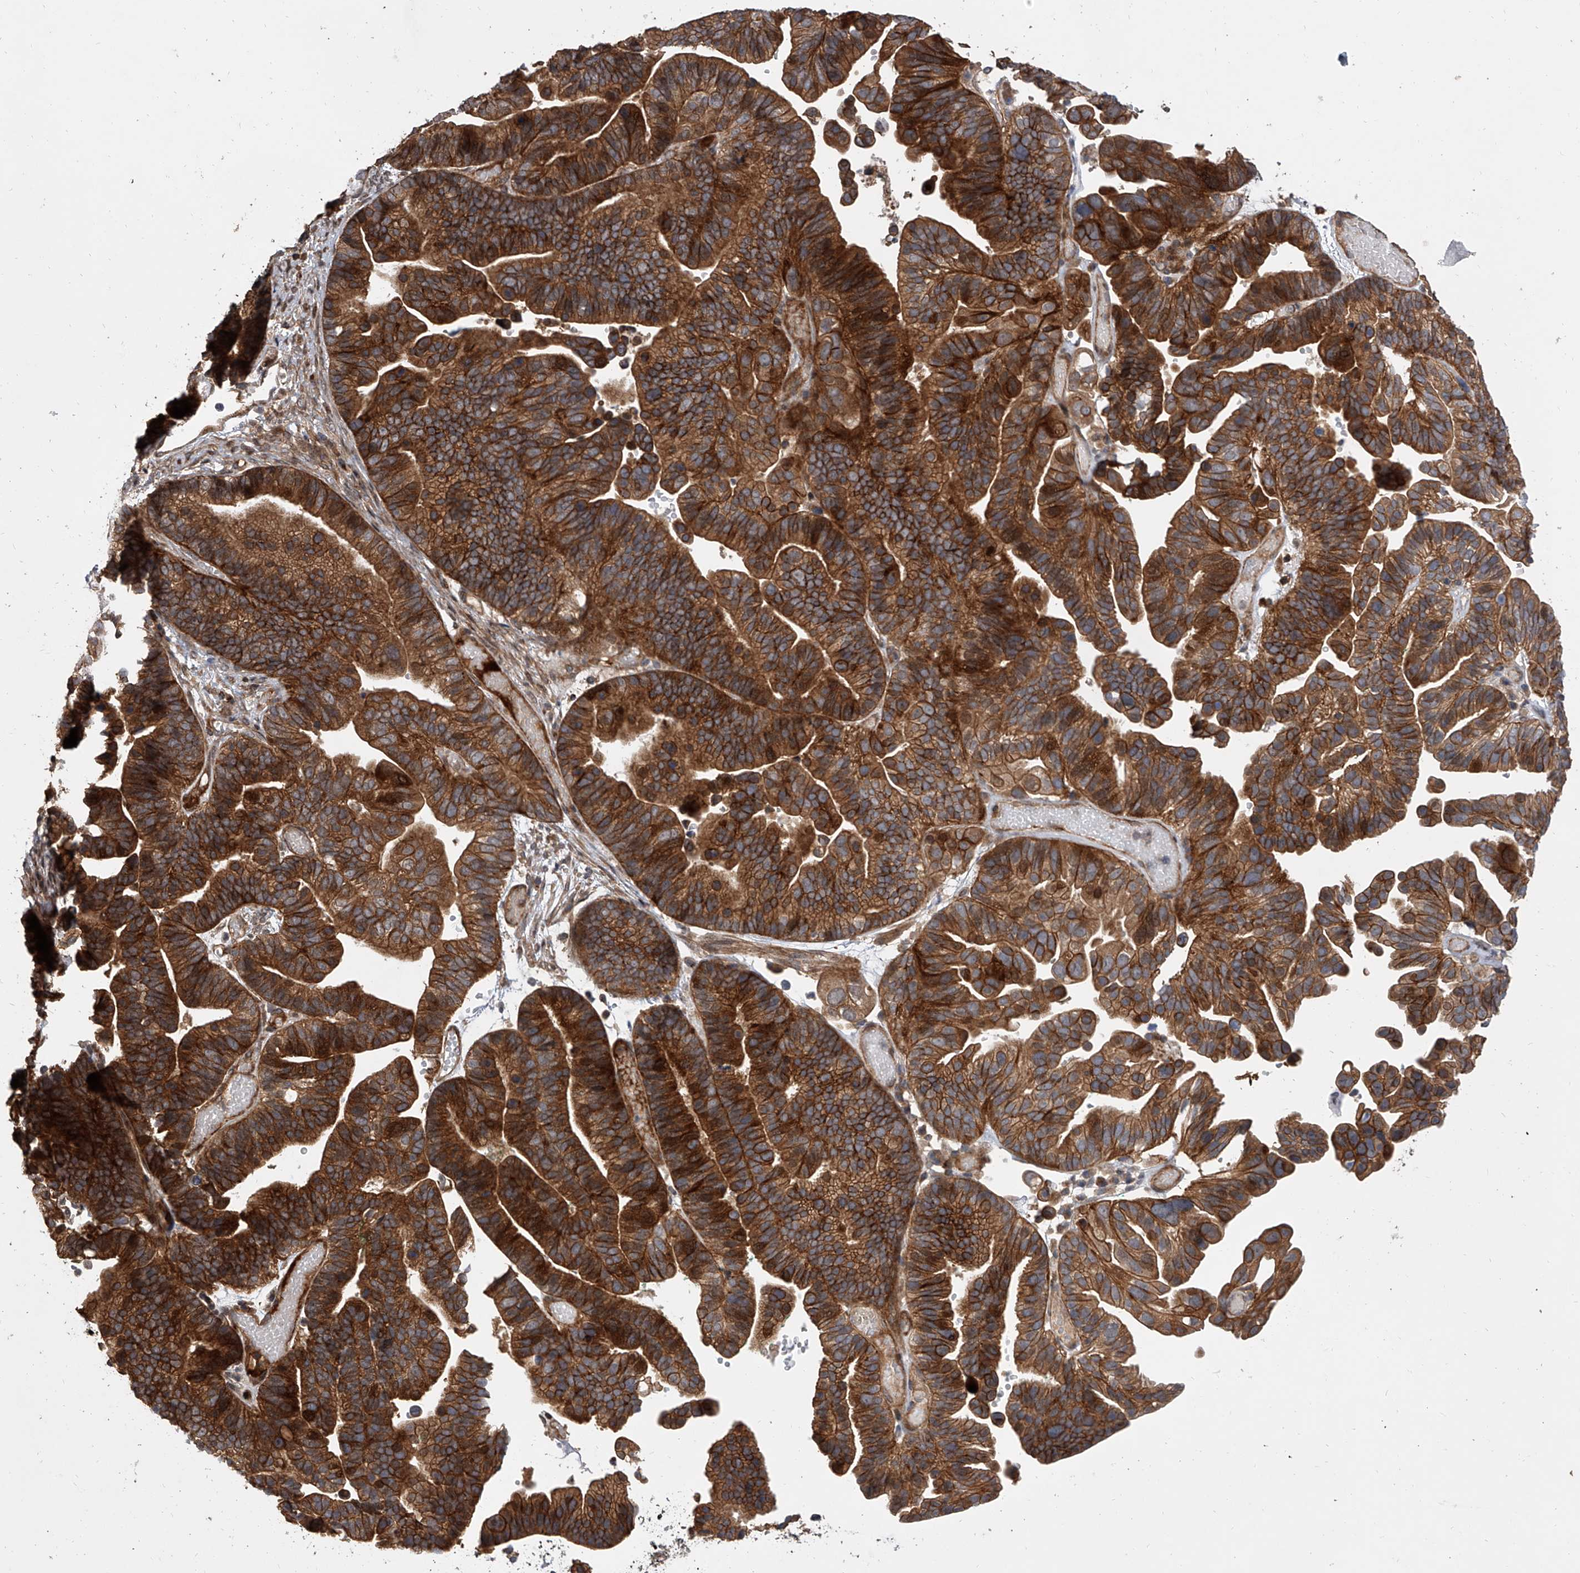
{"staining": {"intensity": "strong", "quantity": ">75%", "location": "cytoplasmic/membranous"}, "tissue": "ovarian cancer", "cell_type": "Tumor cells", "image_type": "cancer", "snomed": [{"axis": "morphology", "description": "Cystadenocarcinoma, serous, NOS"}, {"axis": "topography", "description": "Ovary"}], "caption": "Ovarian serous cystadenocarcinoma stained with a brown dye reveals strong cytoplasmic/membranous positive expression in approximately >75% of tumor cells.", "gene": "USP47", "patient": {"sex": "female", "age": 56}}